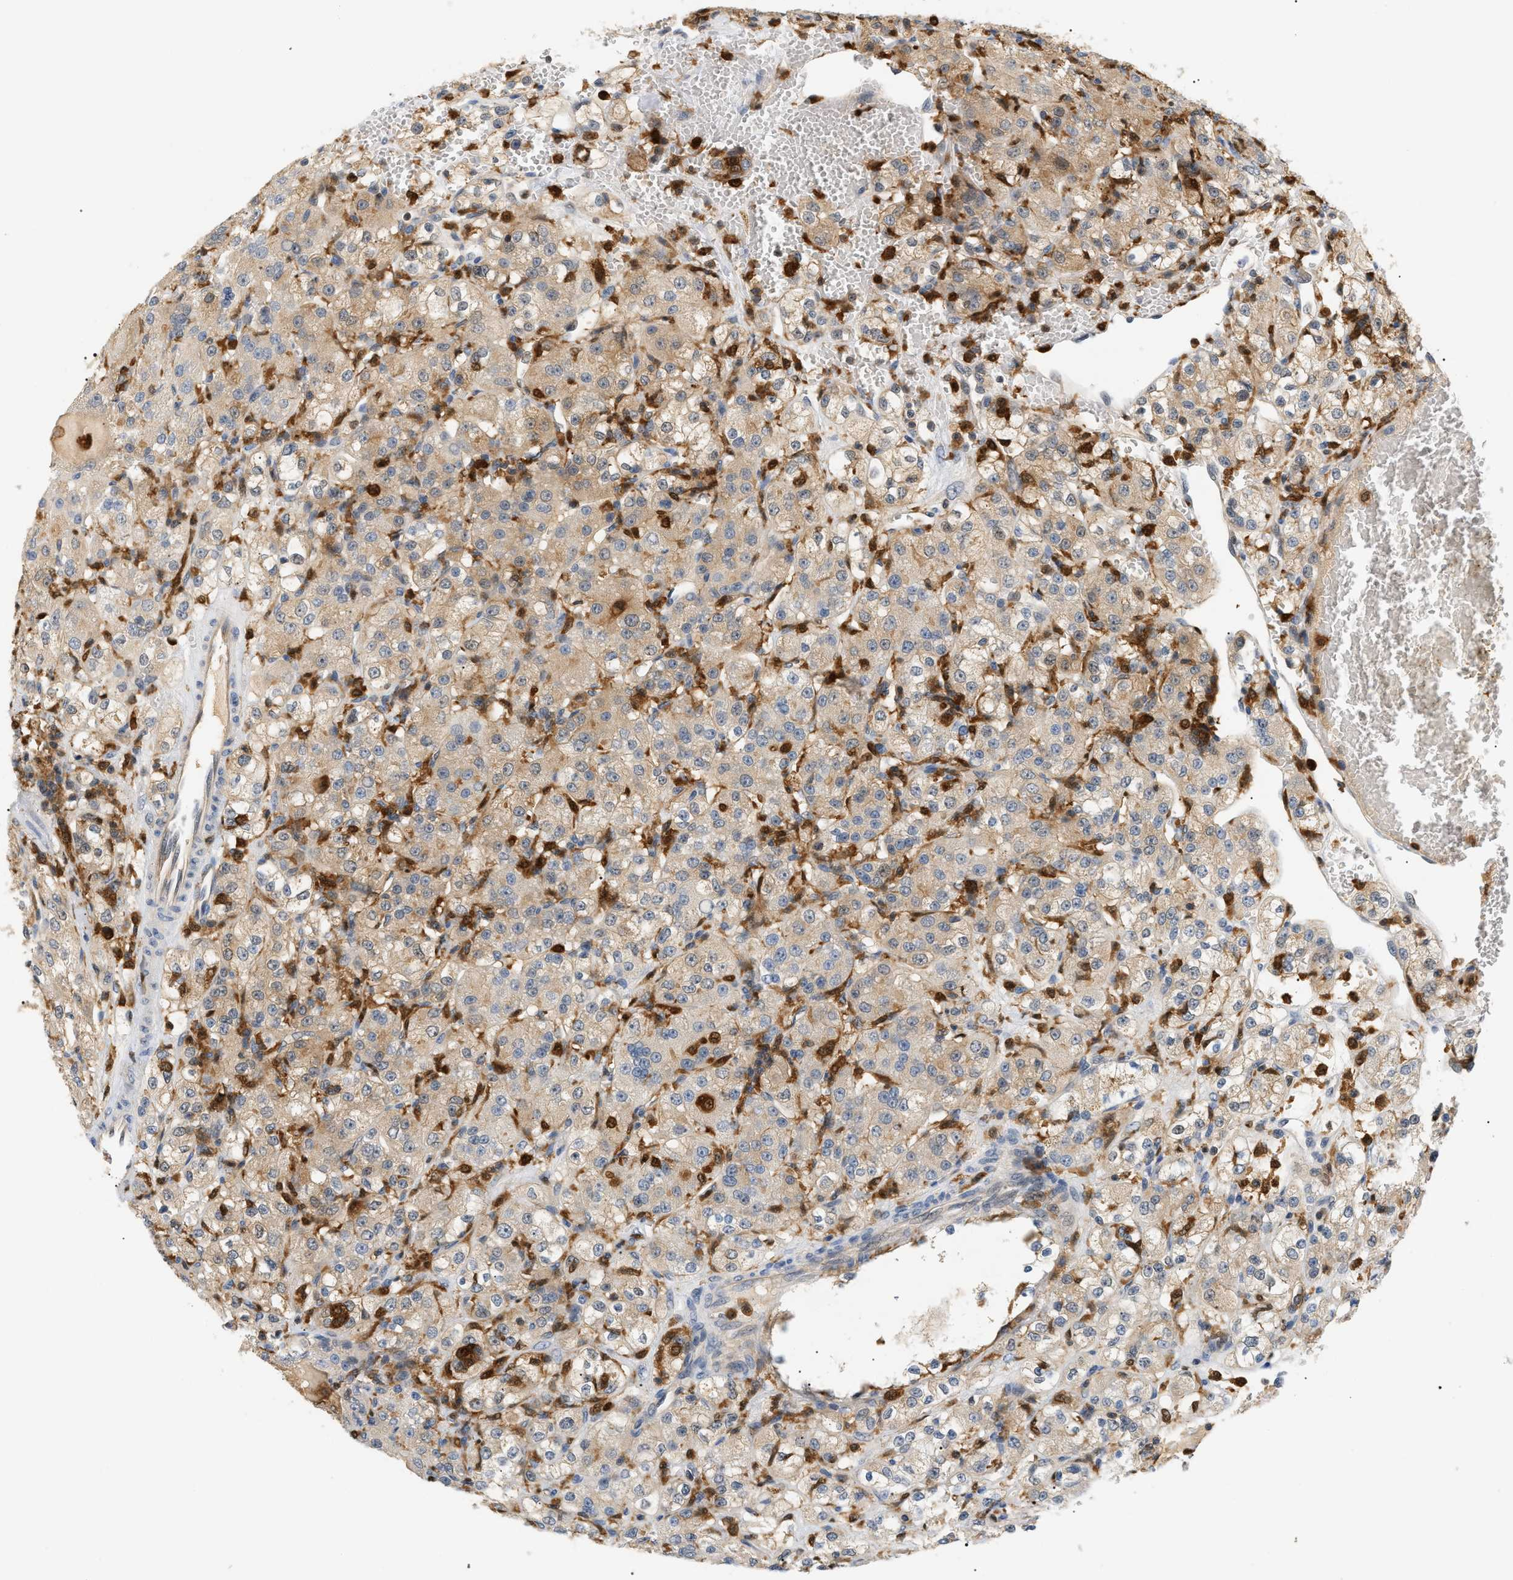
{"staining": {"intensity": "weak", "quantity": ">75%", "location": "cytoplasmic/membranous"}, "tissue": "renal cancer", "cell_type": "Tumor cells", "image_type": "cancer", "snomed": [{"axis": "morphology", "description": "Normal tissue, NOS"}, {"axis": "morphology", "description": "Adenocarcinoma, NOS"}, {"axis": "topography", "description": "Kidney"}], "caption": "Protein expression by IHC exhibits weak cytoplasmic/membranous staining in about >75% of tumor cells in renal cancer (adenocarcinoma).", "gene": "PYCARD", "patient": {"sex": "male", "age": 61}}